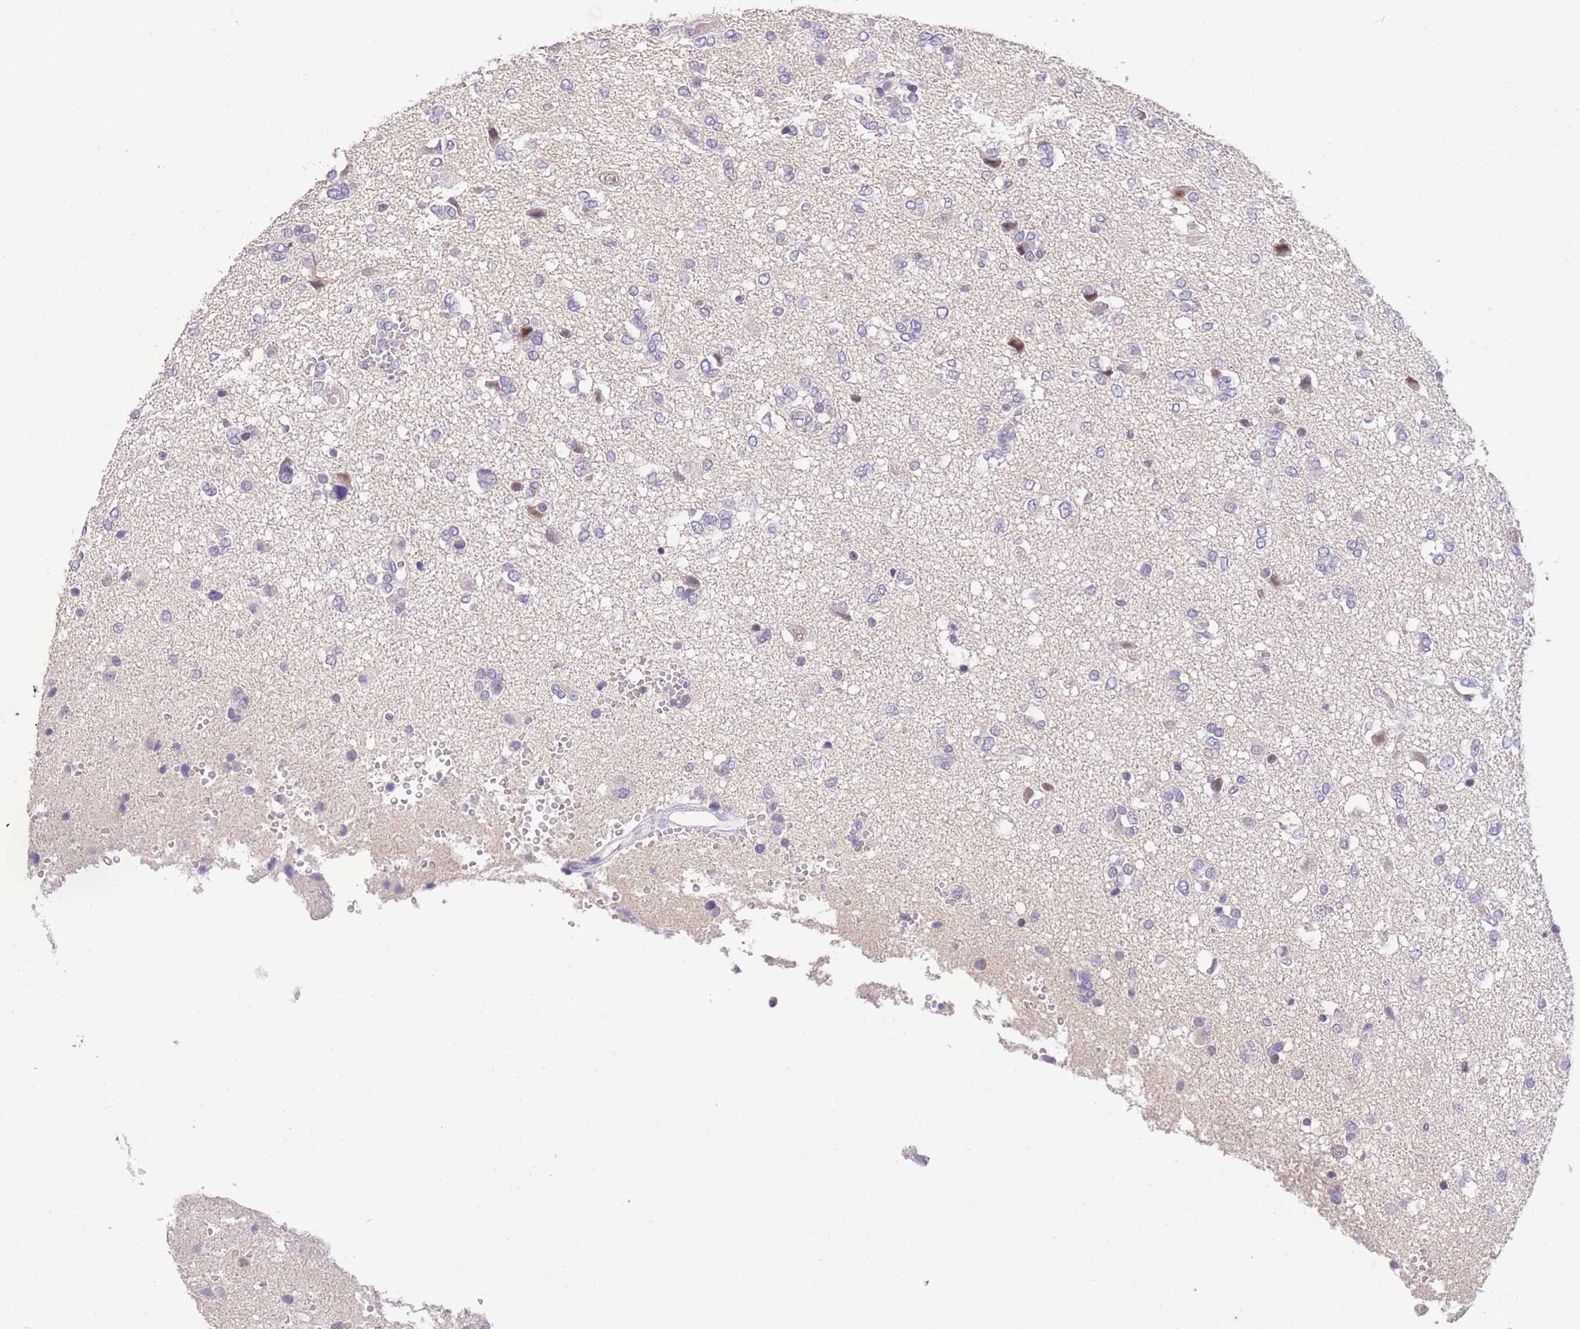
{"staining": {"intensity": "negative", "quantity": "none", "location": "none"}, "tissue": "glioma", "cell_type": "Tumor cells", "image_type": "cancer", "snomed": [{"axis": "morphology", "description": "Glioma, malignant, High grade"}, {"axis": "topography", "description": "Brain"}], "caption": "Tumor cells show no significant positivity in glioma.", "gene": "SLC35F2", "patient": {"sex": "female", "age": 59}}